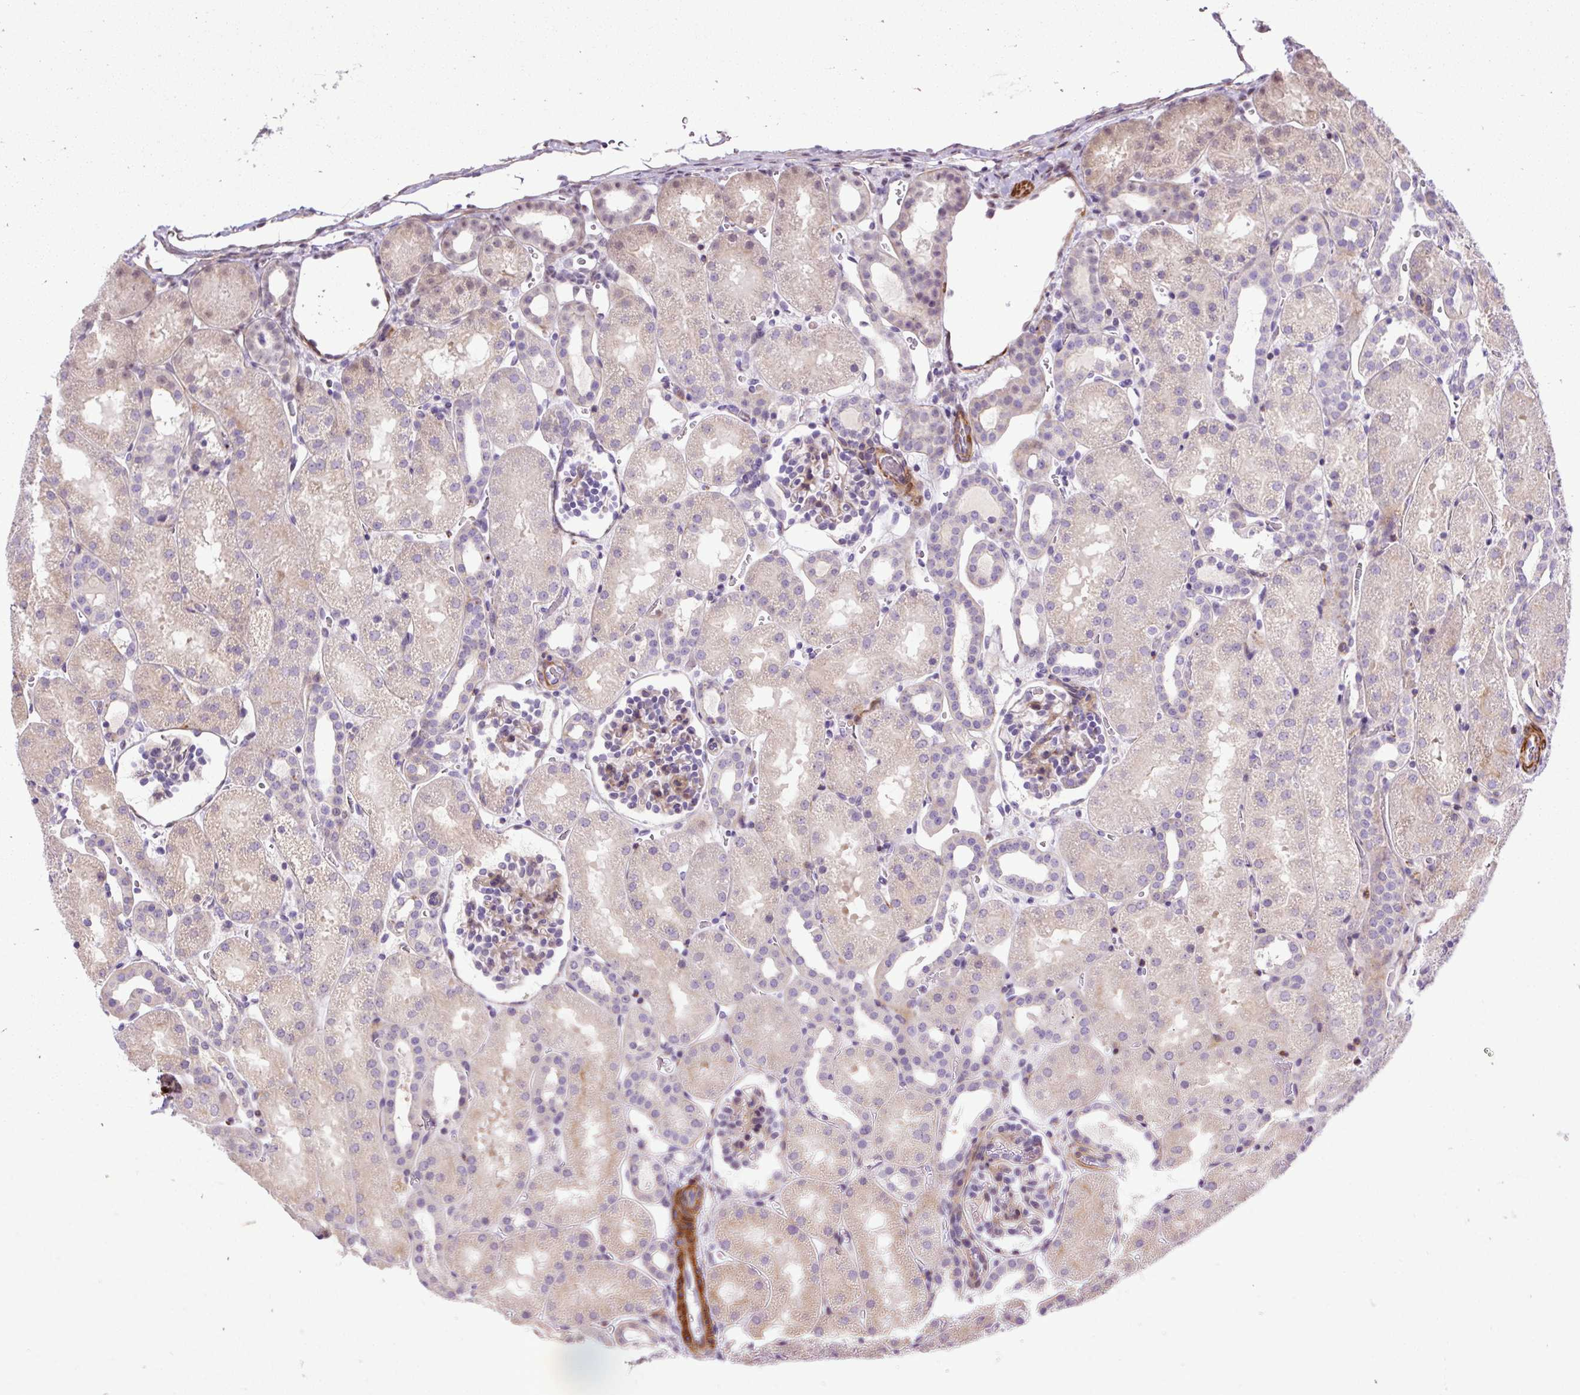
{"staining": {"intensity": "weak", "quantity": "25%-75%", "location": "cytoplasmic/membranous"}, "tissue": "kidney", "cell_type": "Cells in glomeruli", "image_type": "normal", "snomed": [{"axis": "morphology", "description": "Normal tissue, NOS"}, {"axis": "topography", "description": "Kidney"}], "caption": "IHC photomicrograph of benign kidney: human kidney stained using immunohistochemistry exhibits low levels of weak protein expression localized specifically in the cytoplasmic/membranous of cells in glomeruli, appearing as a cytoplasmic/membranous brown color.", "gene": "ZNF197", "patient": {"sex": "male", "age": 2}}